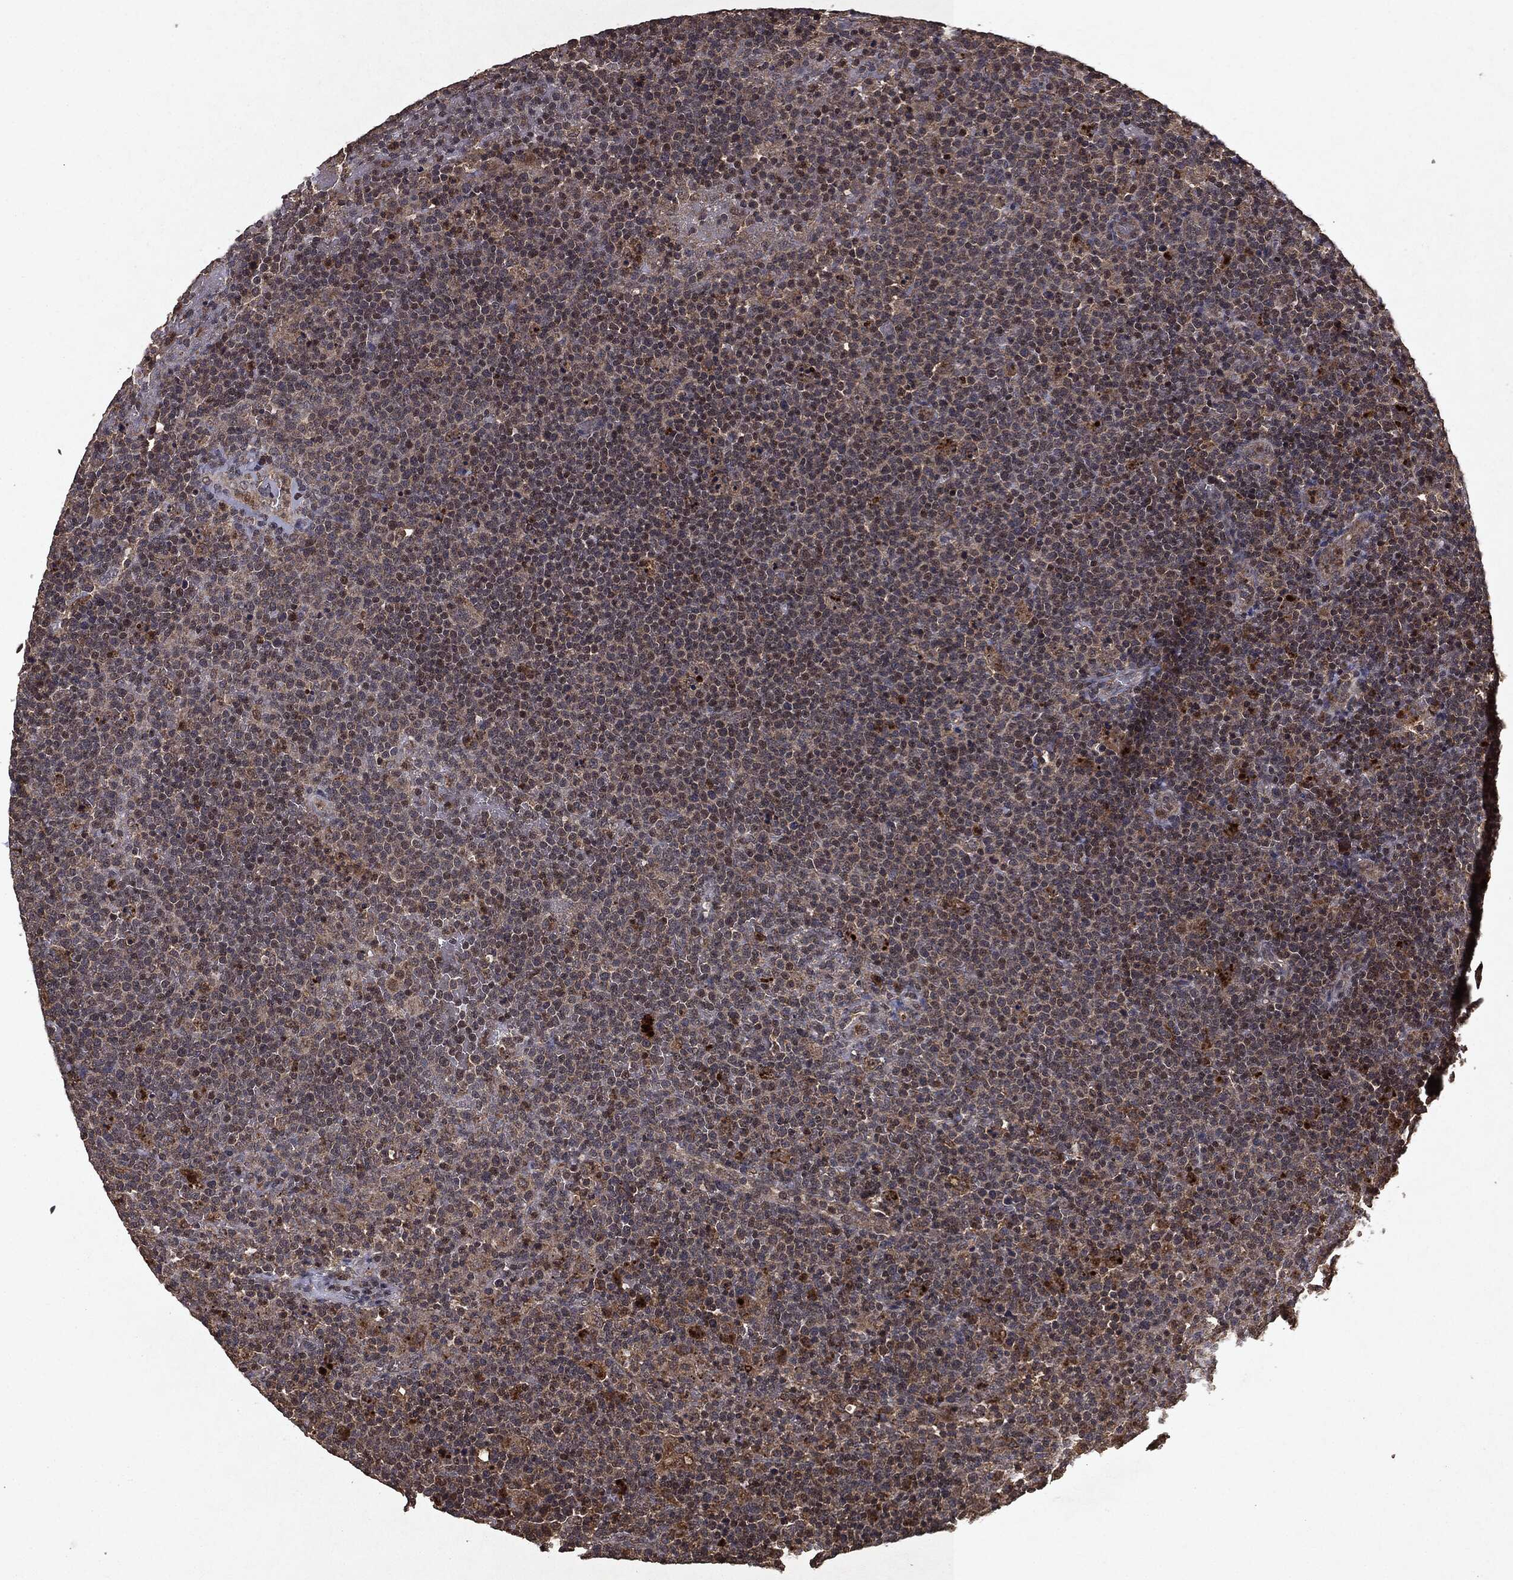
{"staining": {"intensity": "weak", "quantity": "<25%", "location": "cytoplasmic/membranous"}, "tissue": "lymphoma", "cell_type": "Tumor cells", "image_type": "cancer", "snomed": [{"axis": "morphology", "description": "Malignant lymphoma, non-Hodgkin's type, High grade"}, {"axis": "topography", "description": "Lymph node"}], "caption": "This is a photomicrograph of immunohistochemistry staining of malignant lymphoma, non-Hodgkin's type (high-grade), which shows no expression in tumor cells. Nuclei are stained in blue.", "gene": "MTOR", "patient": {"sex": "male", "age": 61}}